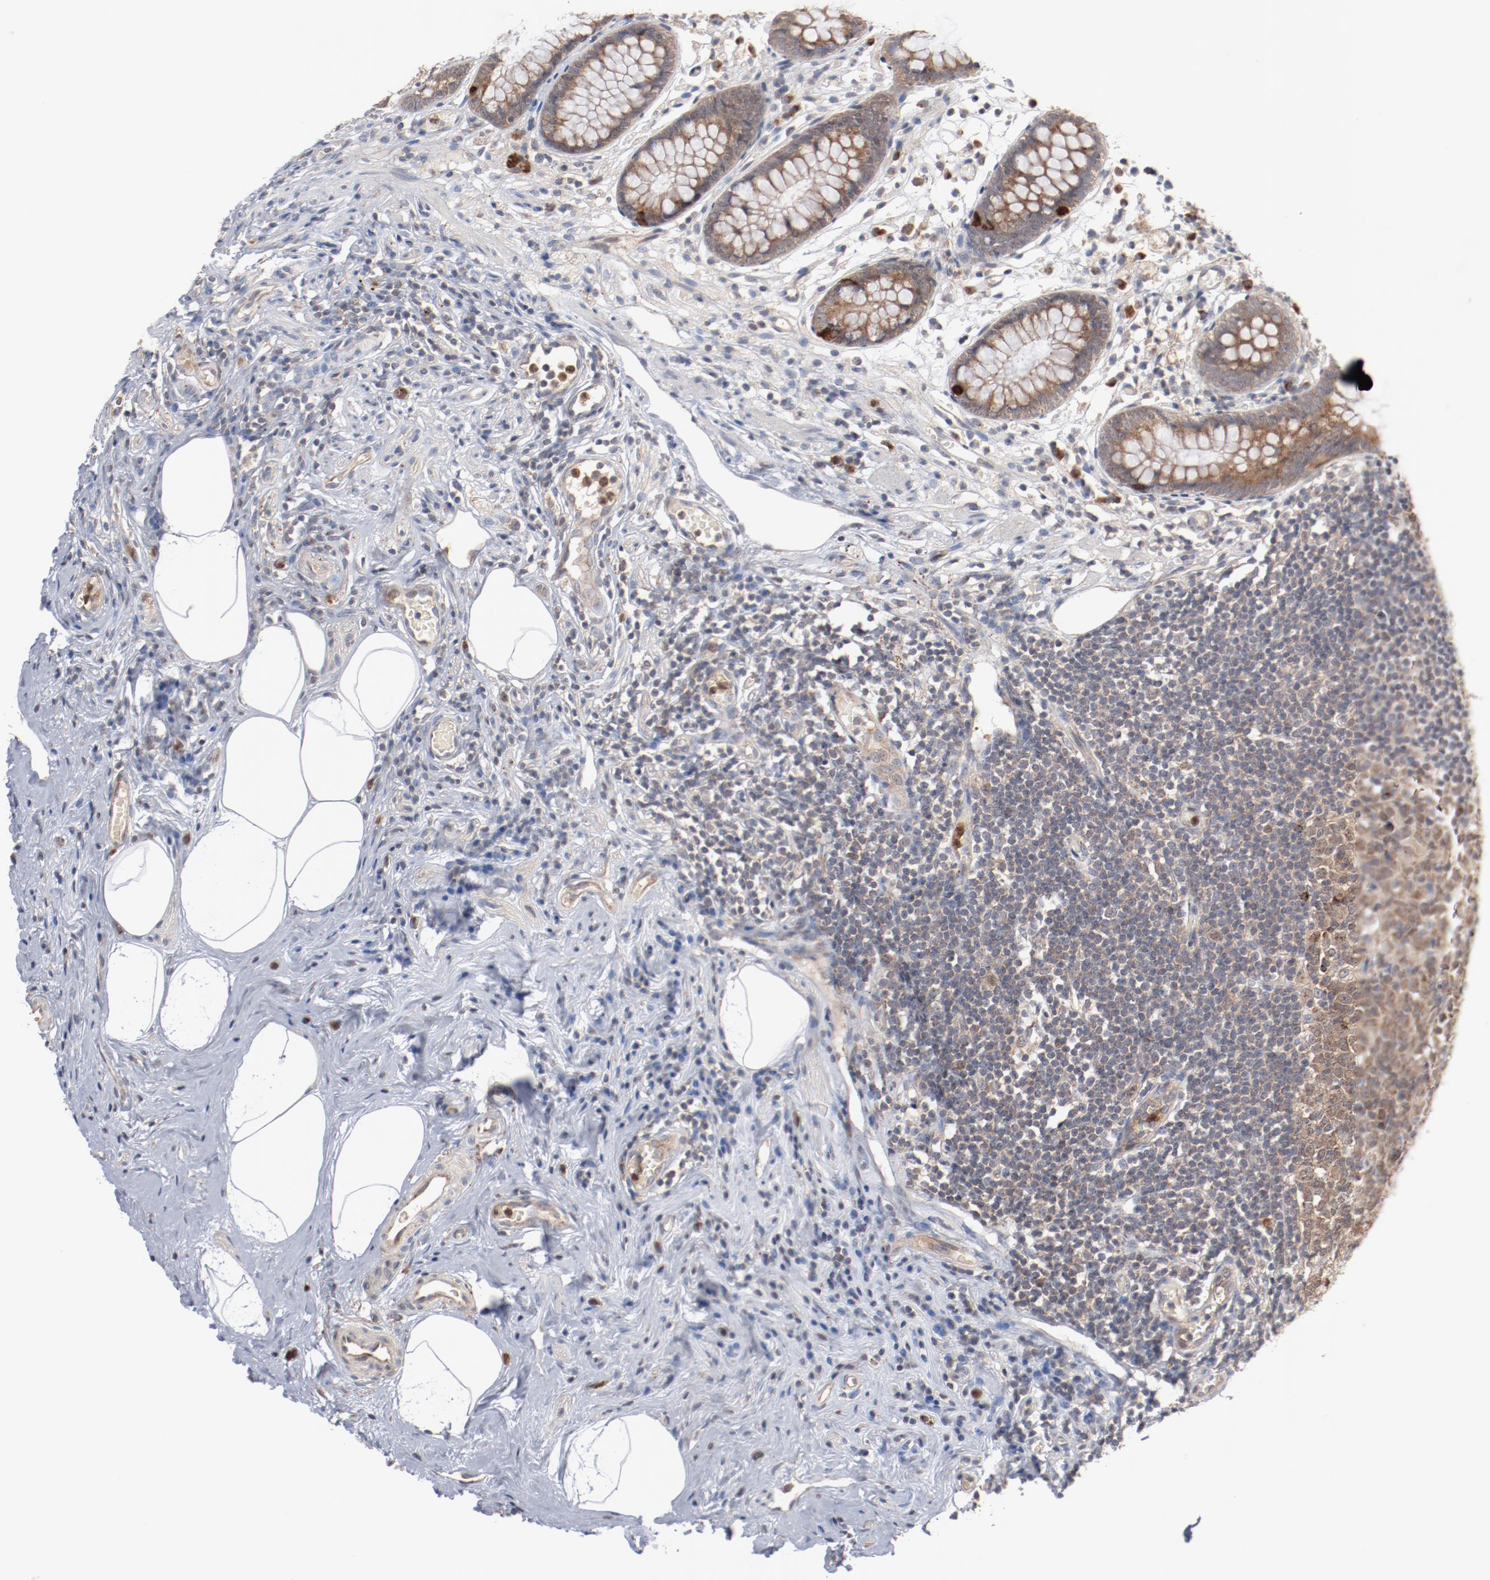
{"staining": {"intensity": "moderate", "quantity": ">75%", "location": "cytoplasmic/membranous"}, "tissue": "appendix", "cell_type": "Glandular cells", "image_type": "normal", "snomed": [{"axis": "morphology", "description": "Normal tissue, NOS"}, {"axis": "topography", "description": "Appendix"}], "caption": "Appendix stained with a brown dye reveals moderate cytoplasmic/membranous positive expression in about >75% of glandular cells.", "gene": "RNASE11", "patient": {"sex": "male", "age": 38}}